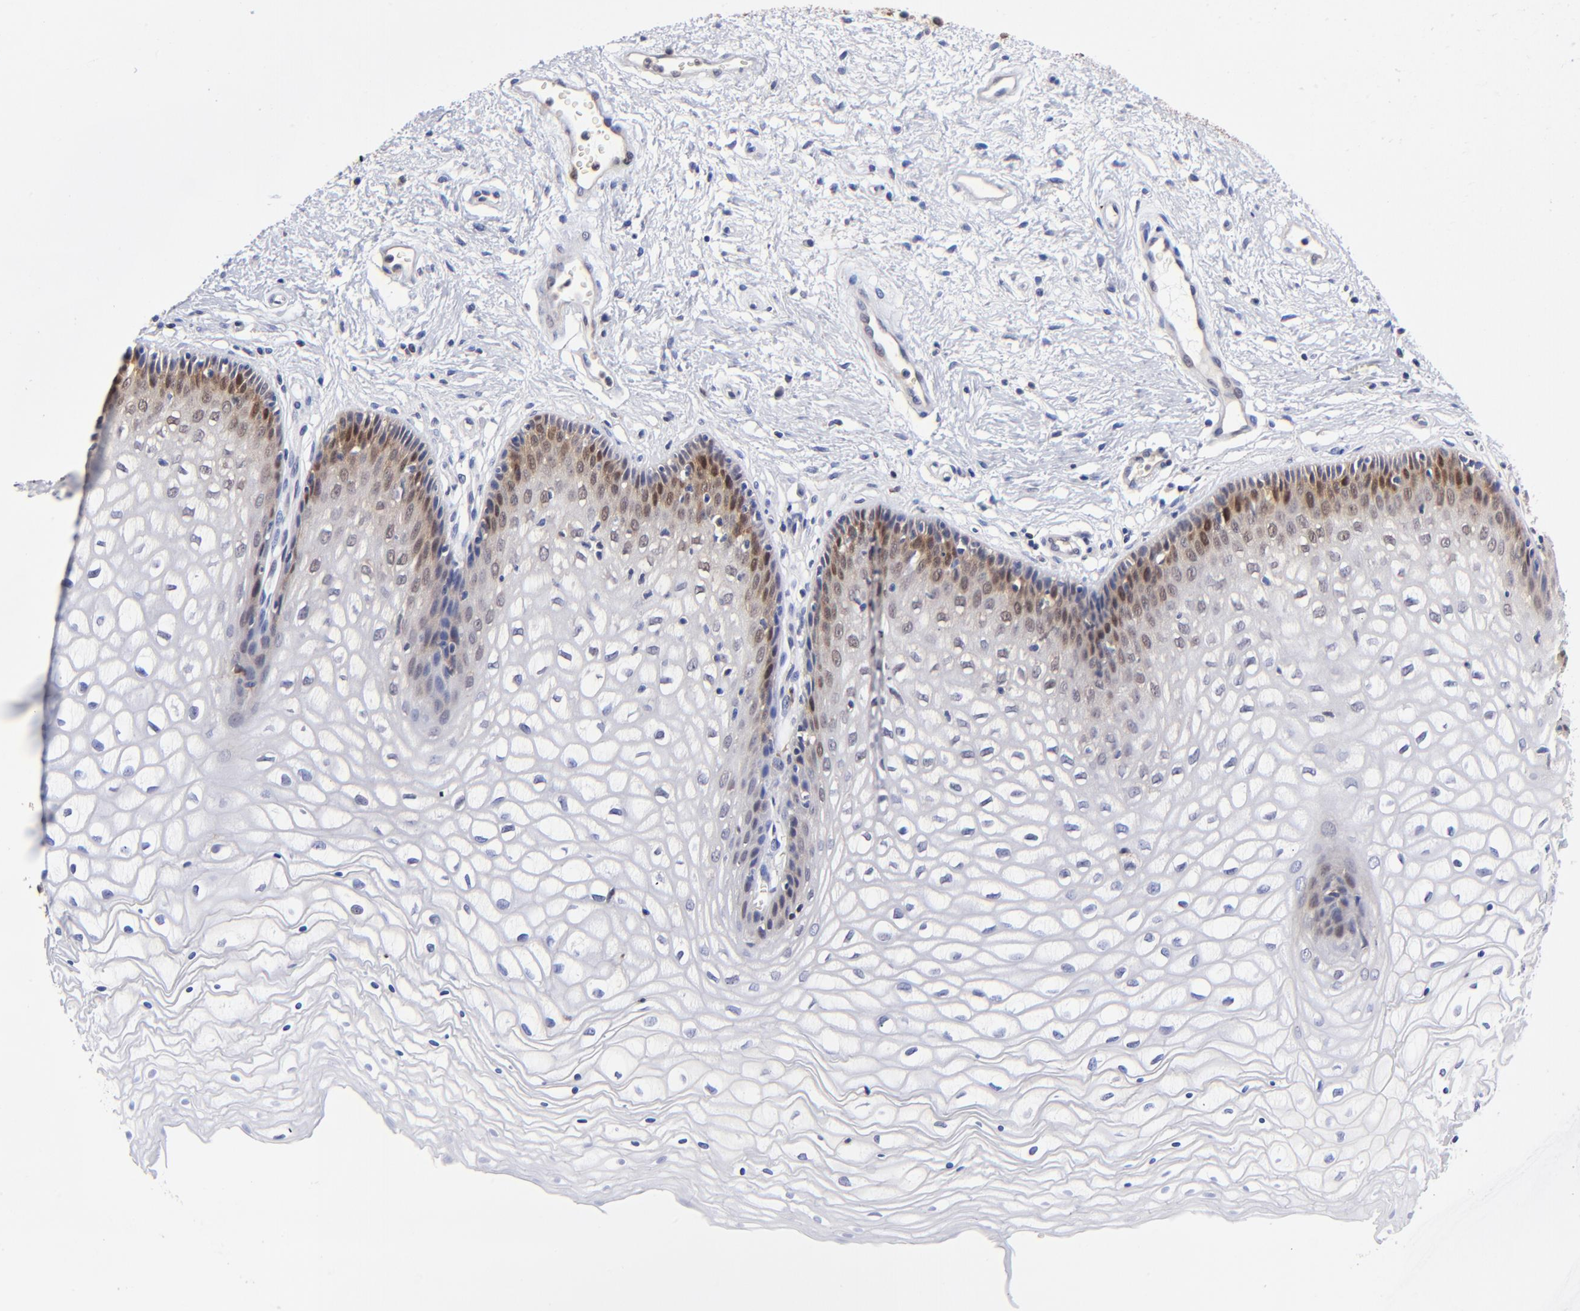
{"staining": {"intensity": "moderate", "quantity": "25%-75%", "location": "cytoplasmic/membranous,nuclear"}, "tissue": "vagina", "cell_type": "Squamous epithelial cells", "image_type": "normal", "snomed": [{"axis": "morphology", "description": "Normal tissue, NOS"}, {"axis": "topography", "description": "Vagina"}], "caption": "A high-resolution micrograph shows IHC staining of benign vagina, which shows moderate cytoplasmic/membranous,nuclear expression in approximately 25%-75% of squamous epithelial cells.", "gene": "DCTPP1", "patient": {"sex": "female", "age": 34}}